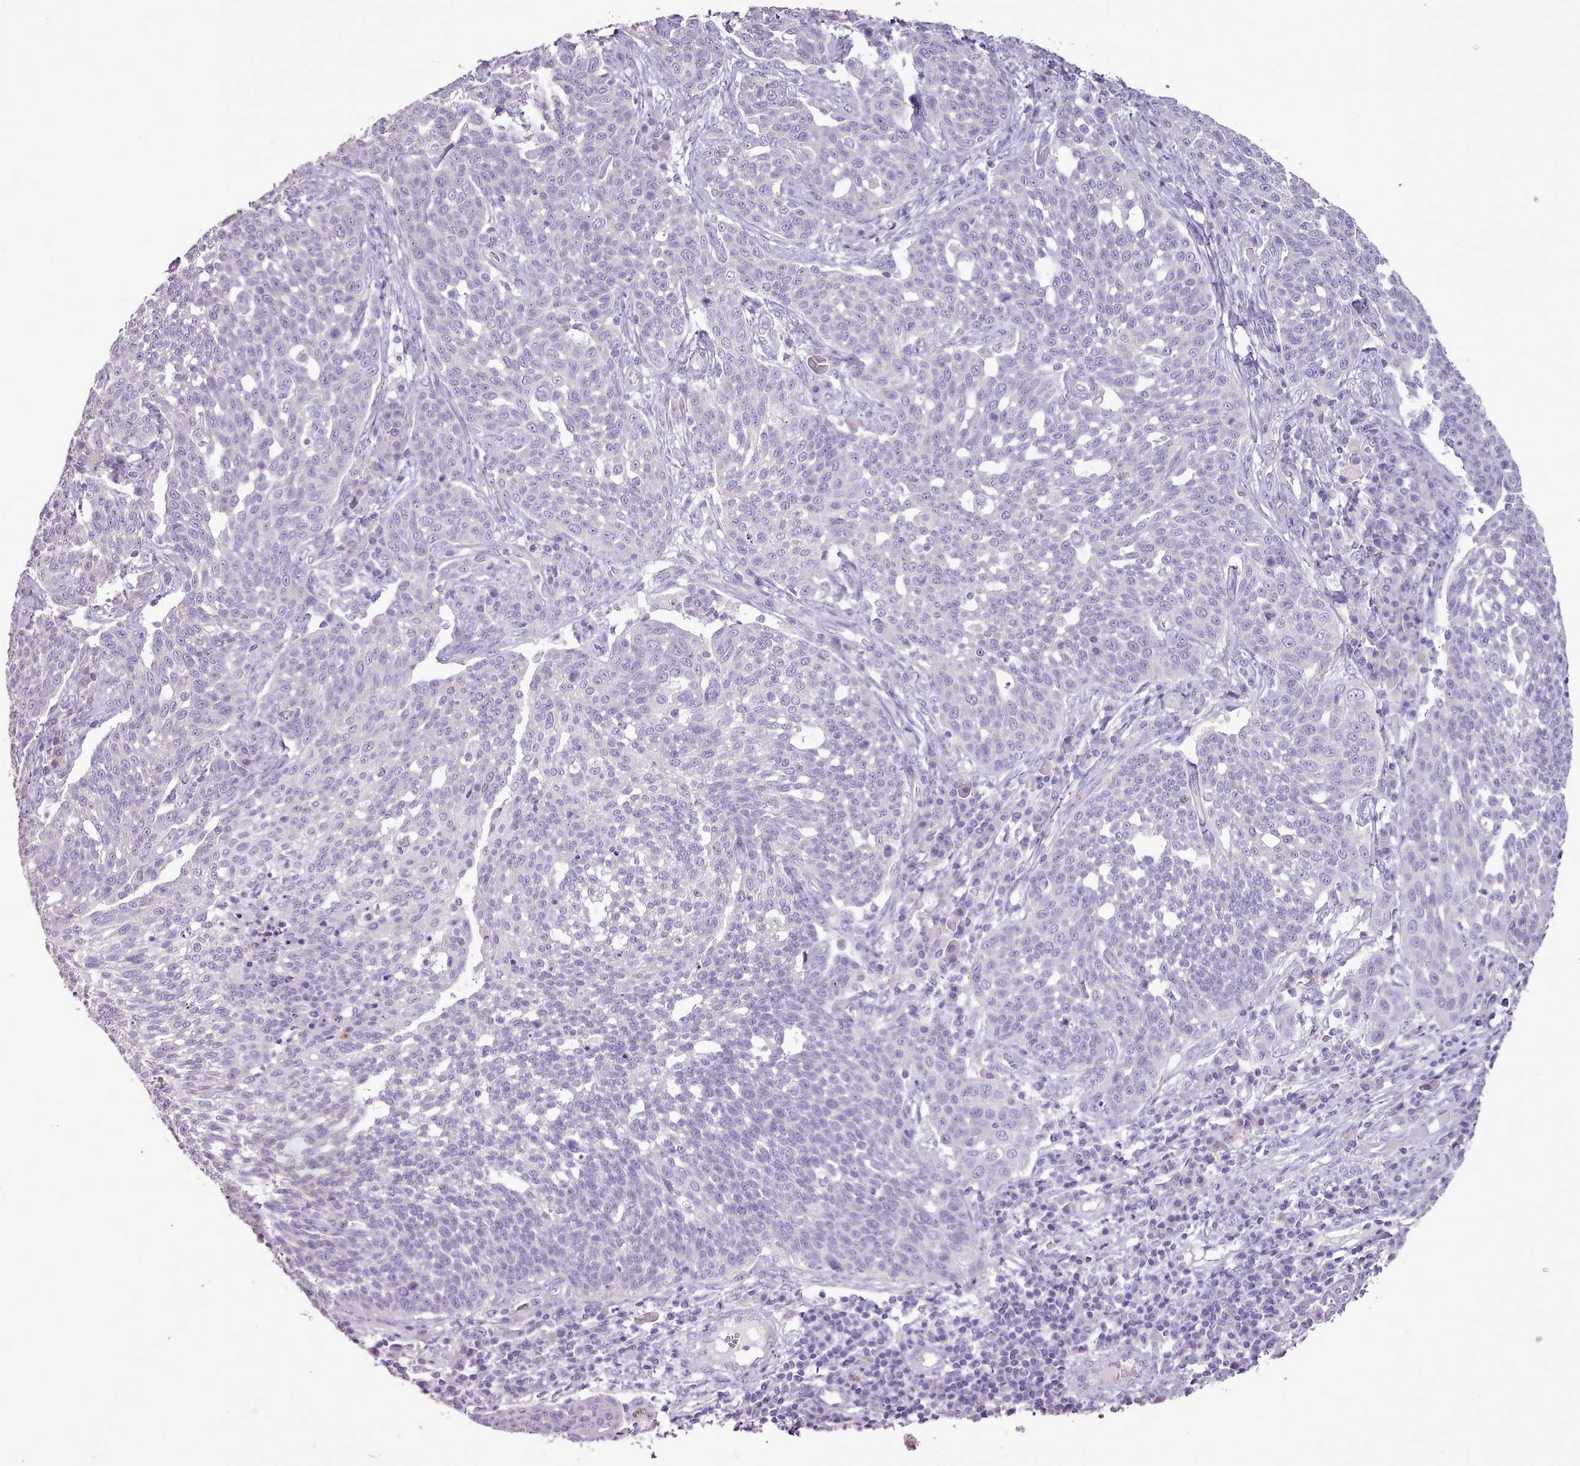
{"staining": {"intensity": "negative", "quantity": "none", "location": "none"}, "tissue": "cervical cancer", "cell_type": "Tumor cells", "image_type": "cancer", "snomed": [{"axis": "morphology", "description": "Squamous cell carcinoma, NOS"}, {"axis": "topography", "description": "Cervix"}], "caption": "This histopathology image is of squamous cell carcinoma (cervical) stained with immunohistochemistry (IHC) to label a protein in brown with the nuclei are counter-stained blue. There is no positivity in tumor cells. (DAB immunohistochemistry with hematoxylin counter stain).", "gene": "BLOC1S2", "patient": {"sex": "female", "age": 34}}